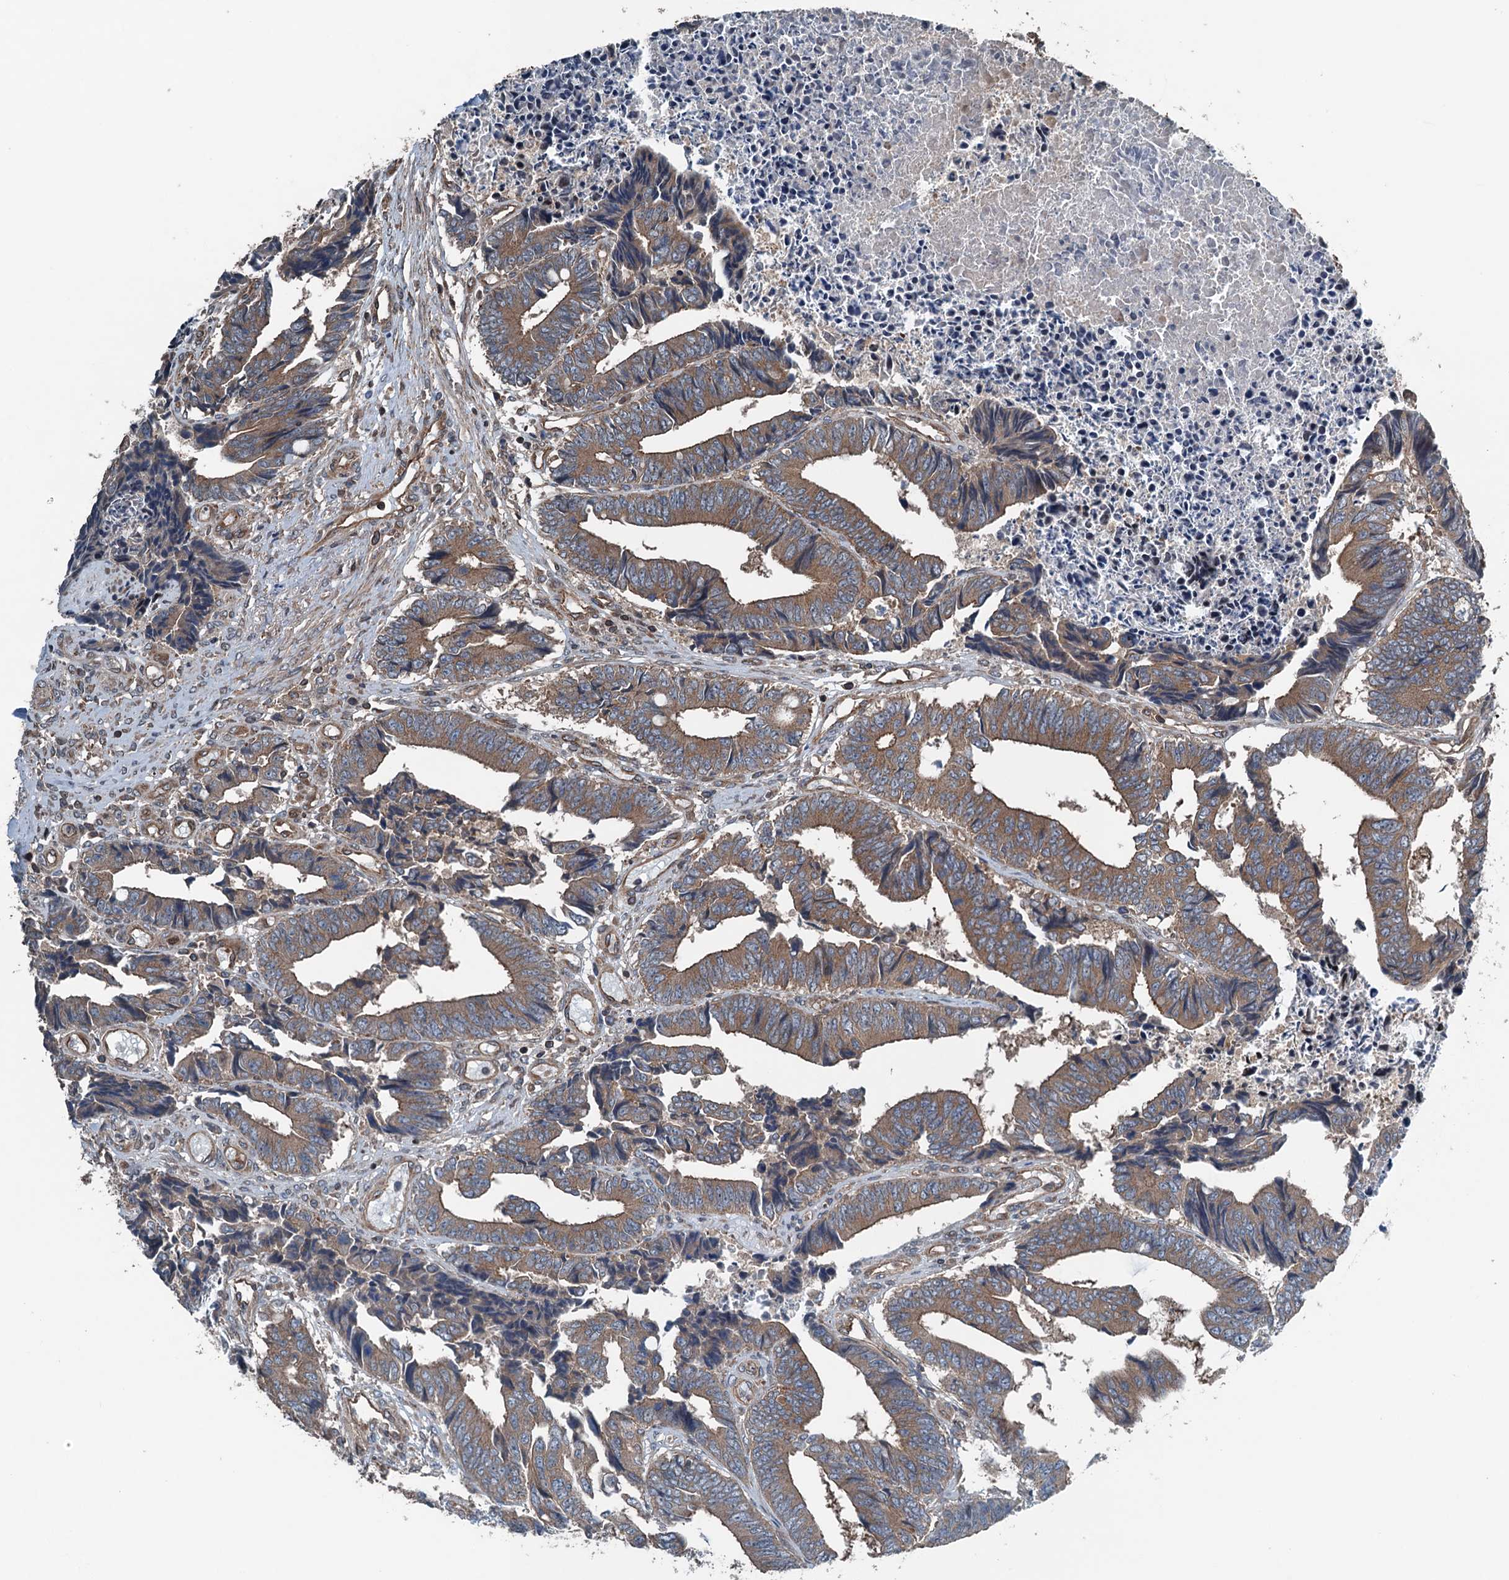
{"staining": {"intensity": "moderate", "quantity": ">75%", "location": "cytoplasmic/membranous"}, "tissue": "colorectal cancer", "cell_type": "Tumor cells", "image_type": "cancer", "snomed": [{"axis": "morphology", "description": "Adenocarcinoma, NOS"}, {"axis": "topography", "description": "Rectum"}], "caption": "This photomicrograph displays colorectal adenocarcinoma stained with immunohistochemistry to label a protein in brown. The cytoplasmic/membranous of tumor cells show moderate positivity for the protein. Nuclei are counter-stained blue.", "gene": "TRAPPC8", "patient": {"sex": "male", "age": 84}}